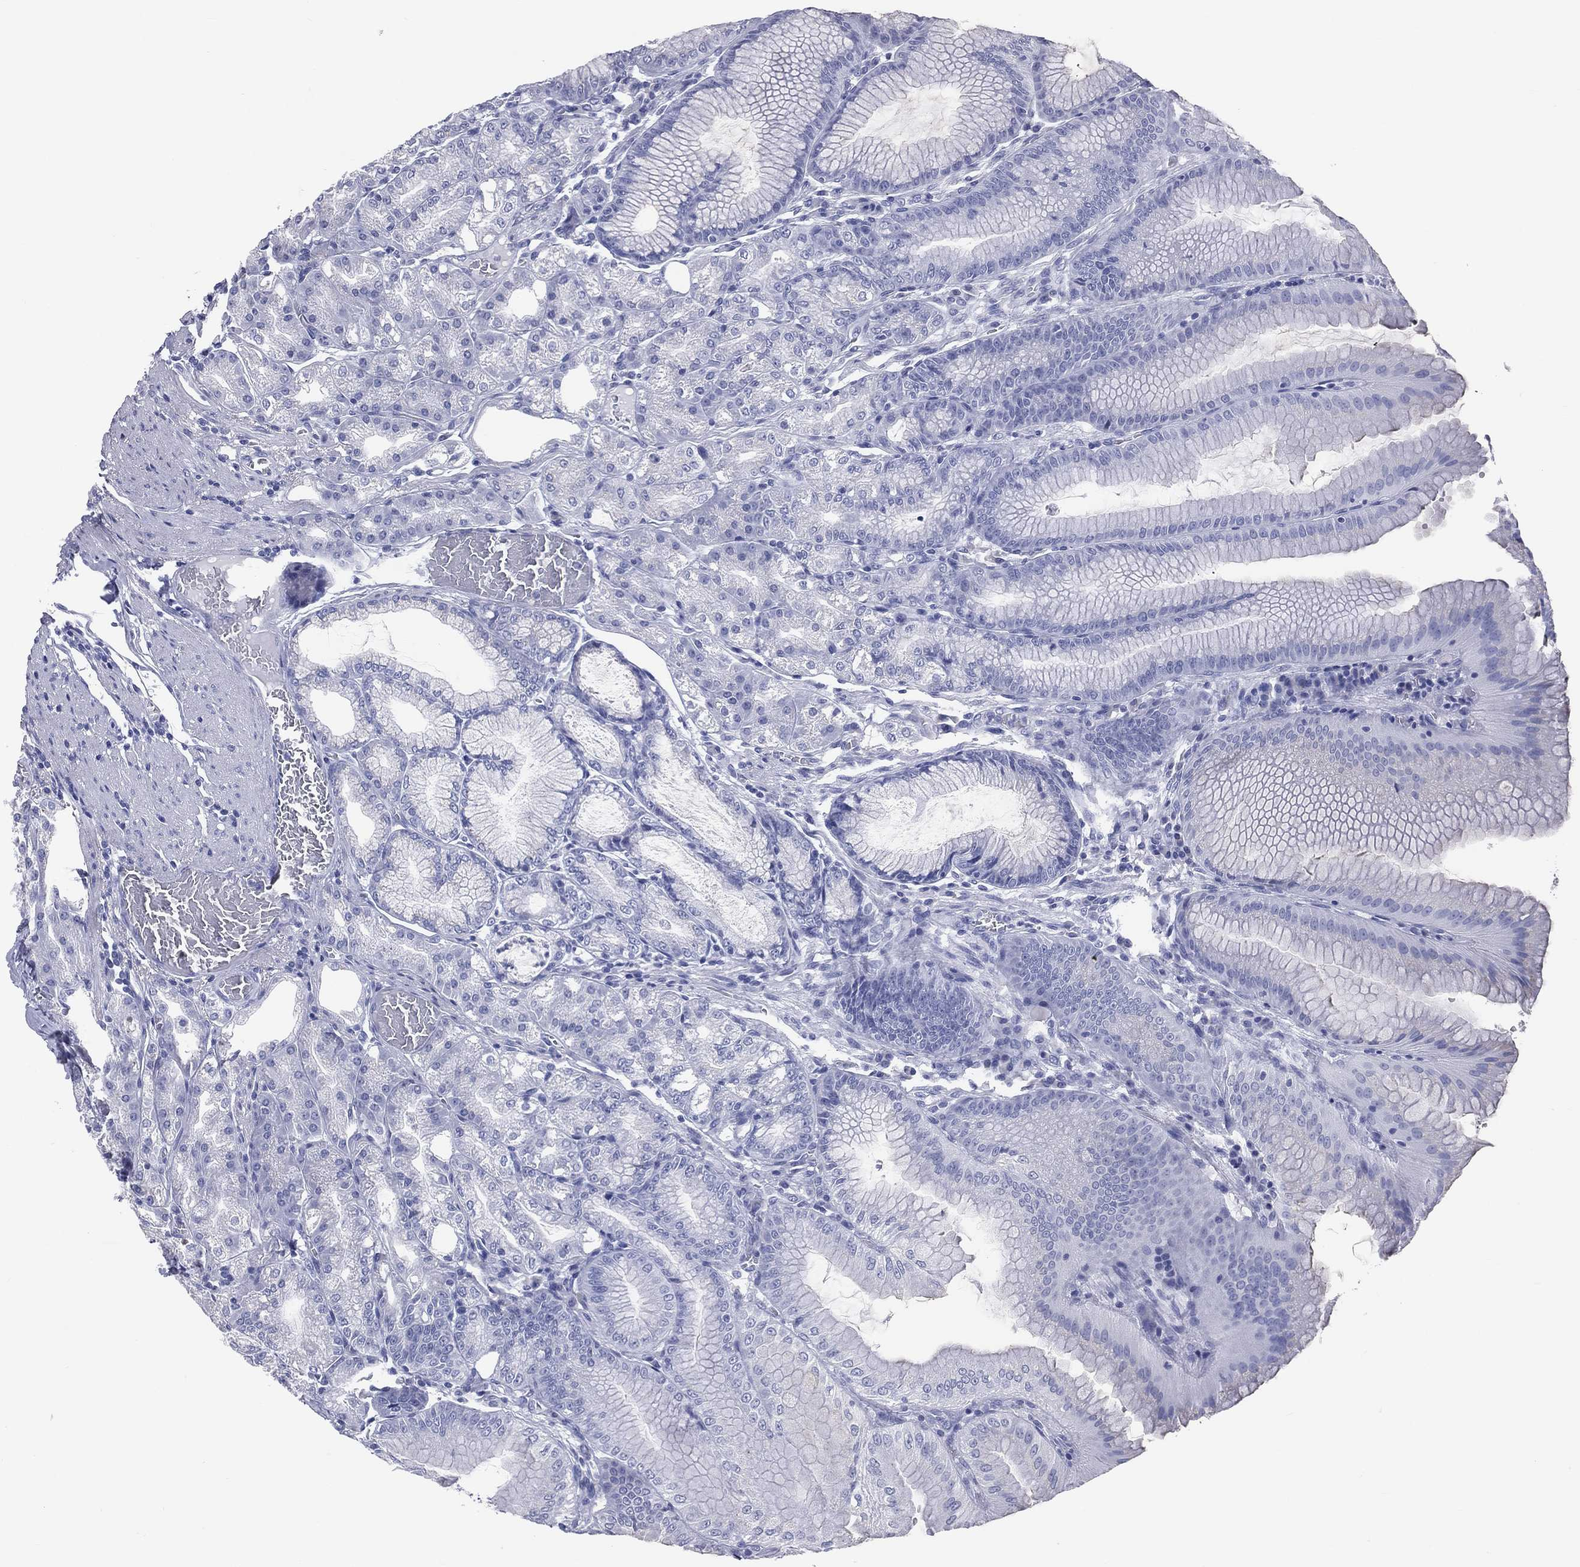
{"staining": {"intensity": "negative", "quantity": "none", "location": "none"}, "tissue": "stomach", "cell_type": "Glandular cells", "image_type": "normal", "snomed": [{"axis": "morphology", "description": "Normal tissue, NOS"}, {"axis": "topography", "description": "Stomach"}], "caption": "IHC of unremarkable human stomach exhibits no positivity in glandular cells.", "gene": "MLN", "patient": {"sex": "male", "age": 71}}